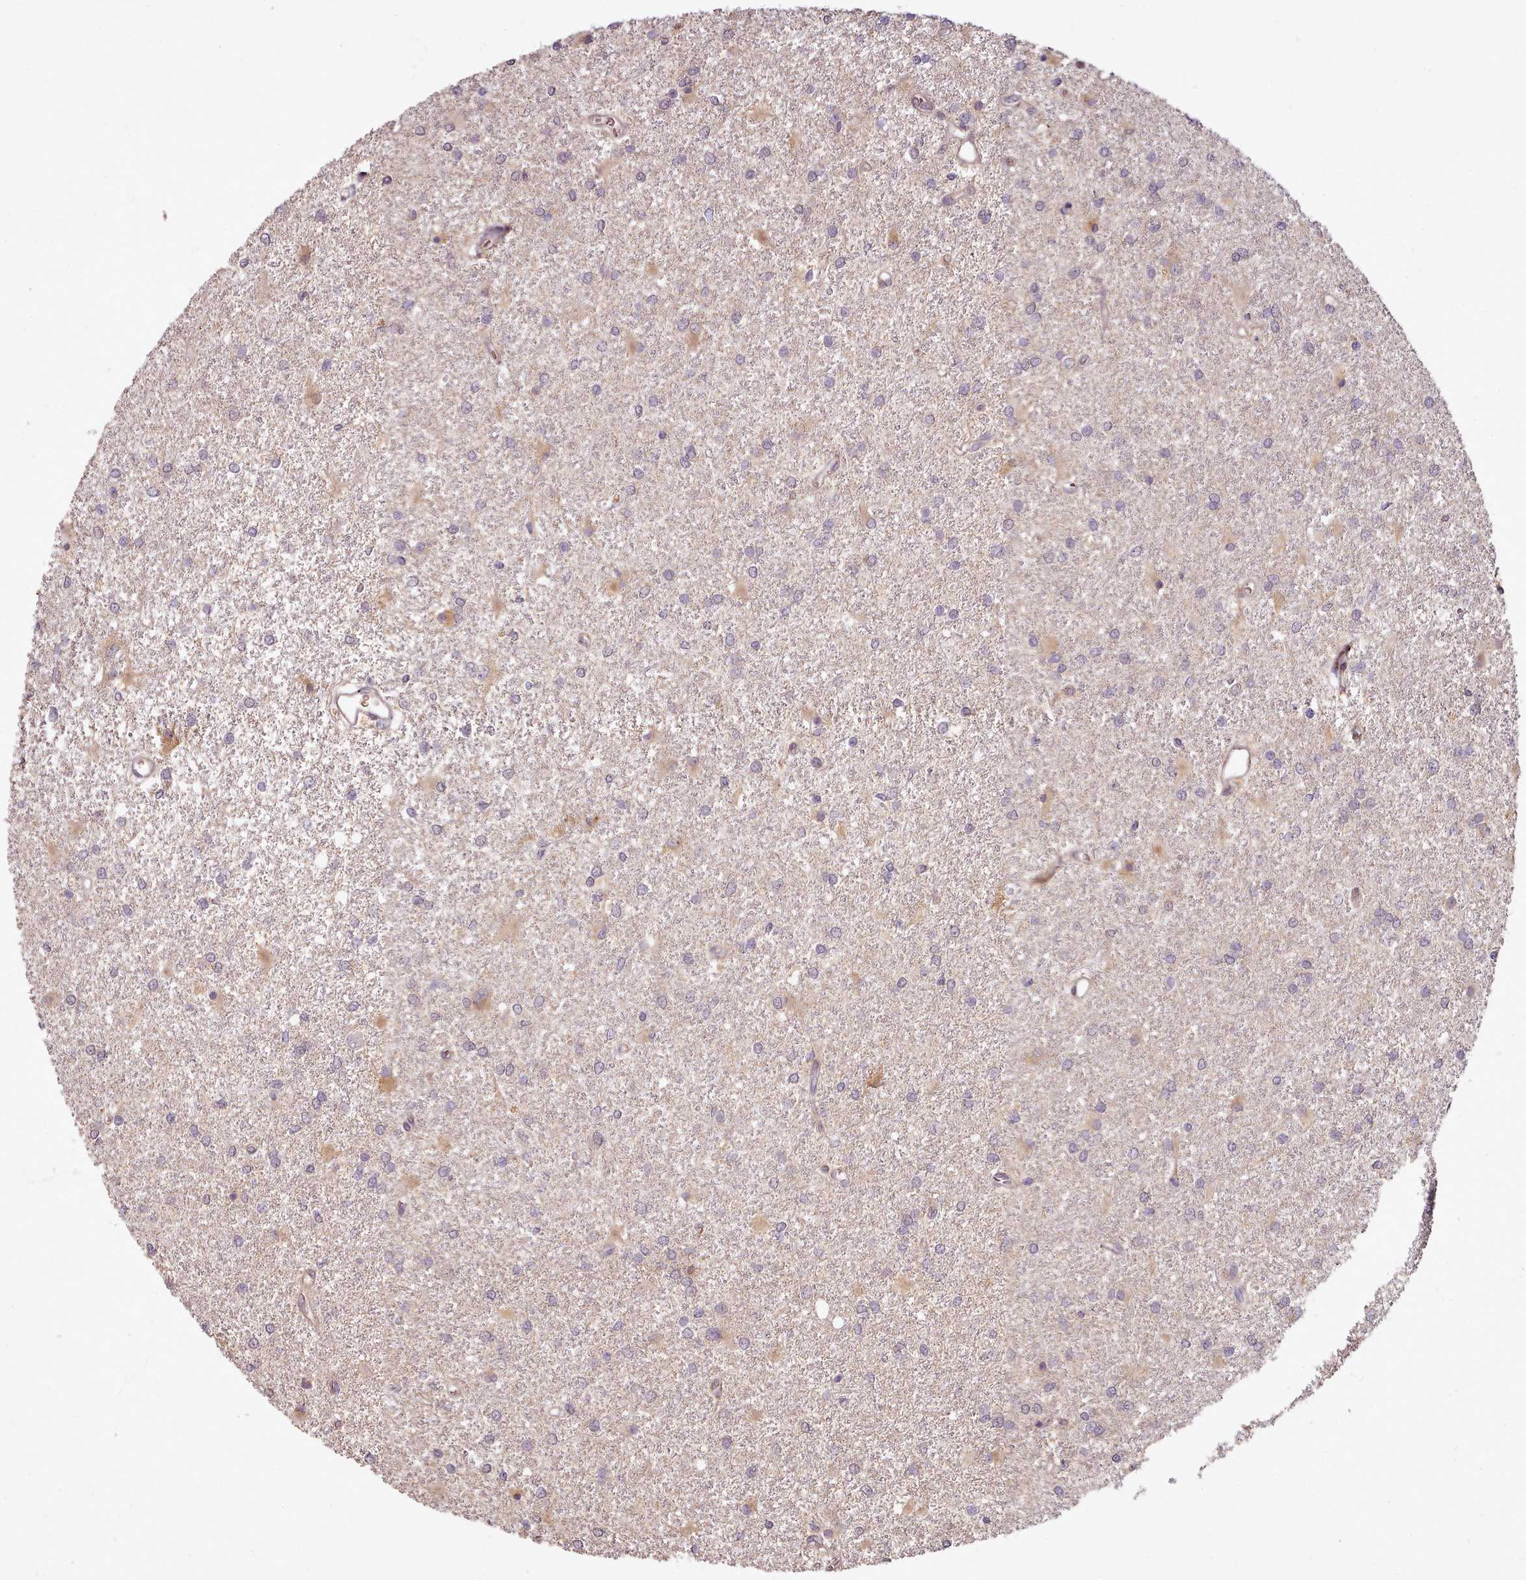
{"staining": {"intensity": "weak", "quantity": "<25%", "location": "cytoplasmic/membranous"}, "tissue": "glioma", "cell_type": "Tumor cells", "image_type": "cancer", "snomed": [{"axis": "morphology", "description": "Glioma, malignant, High grade"}, {"axis": "topography", "description": "Brain"}], "caption": "Histopathology image shows no protein expression in tumor cells of glioma tissue. The staining was performed using DAB (3,3'-diaminobenzidine) to visualize the protein expression in brown, while the nuclei were stained in blue with hematoxylin (Magnification: 20x).", "gene": "C1QTNF5", "patient": {"sex": "female", "age": 50}}